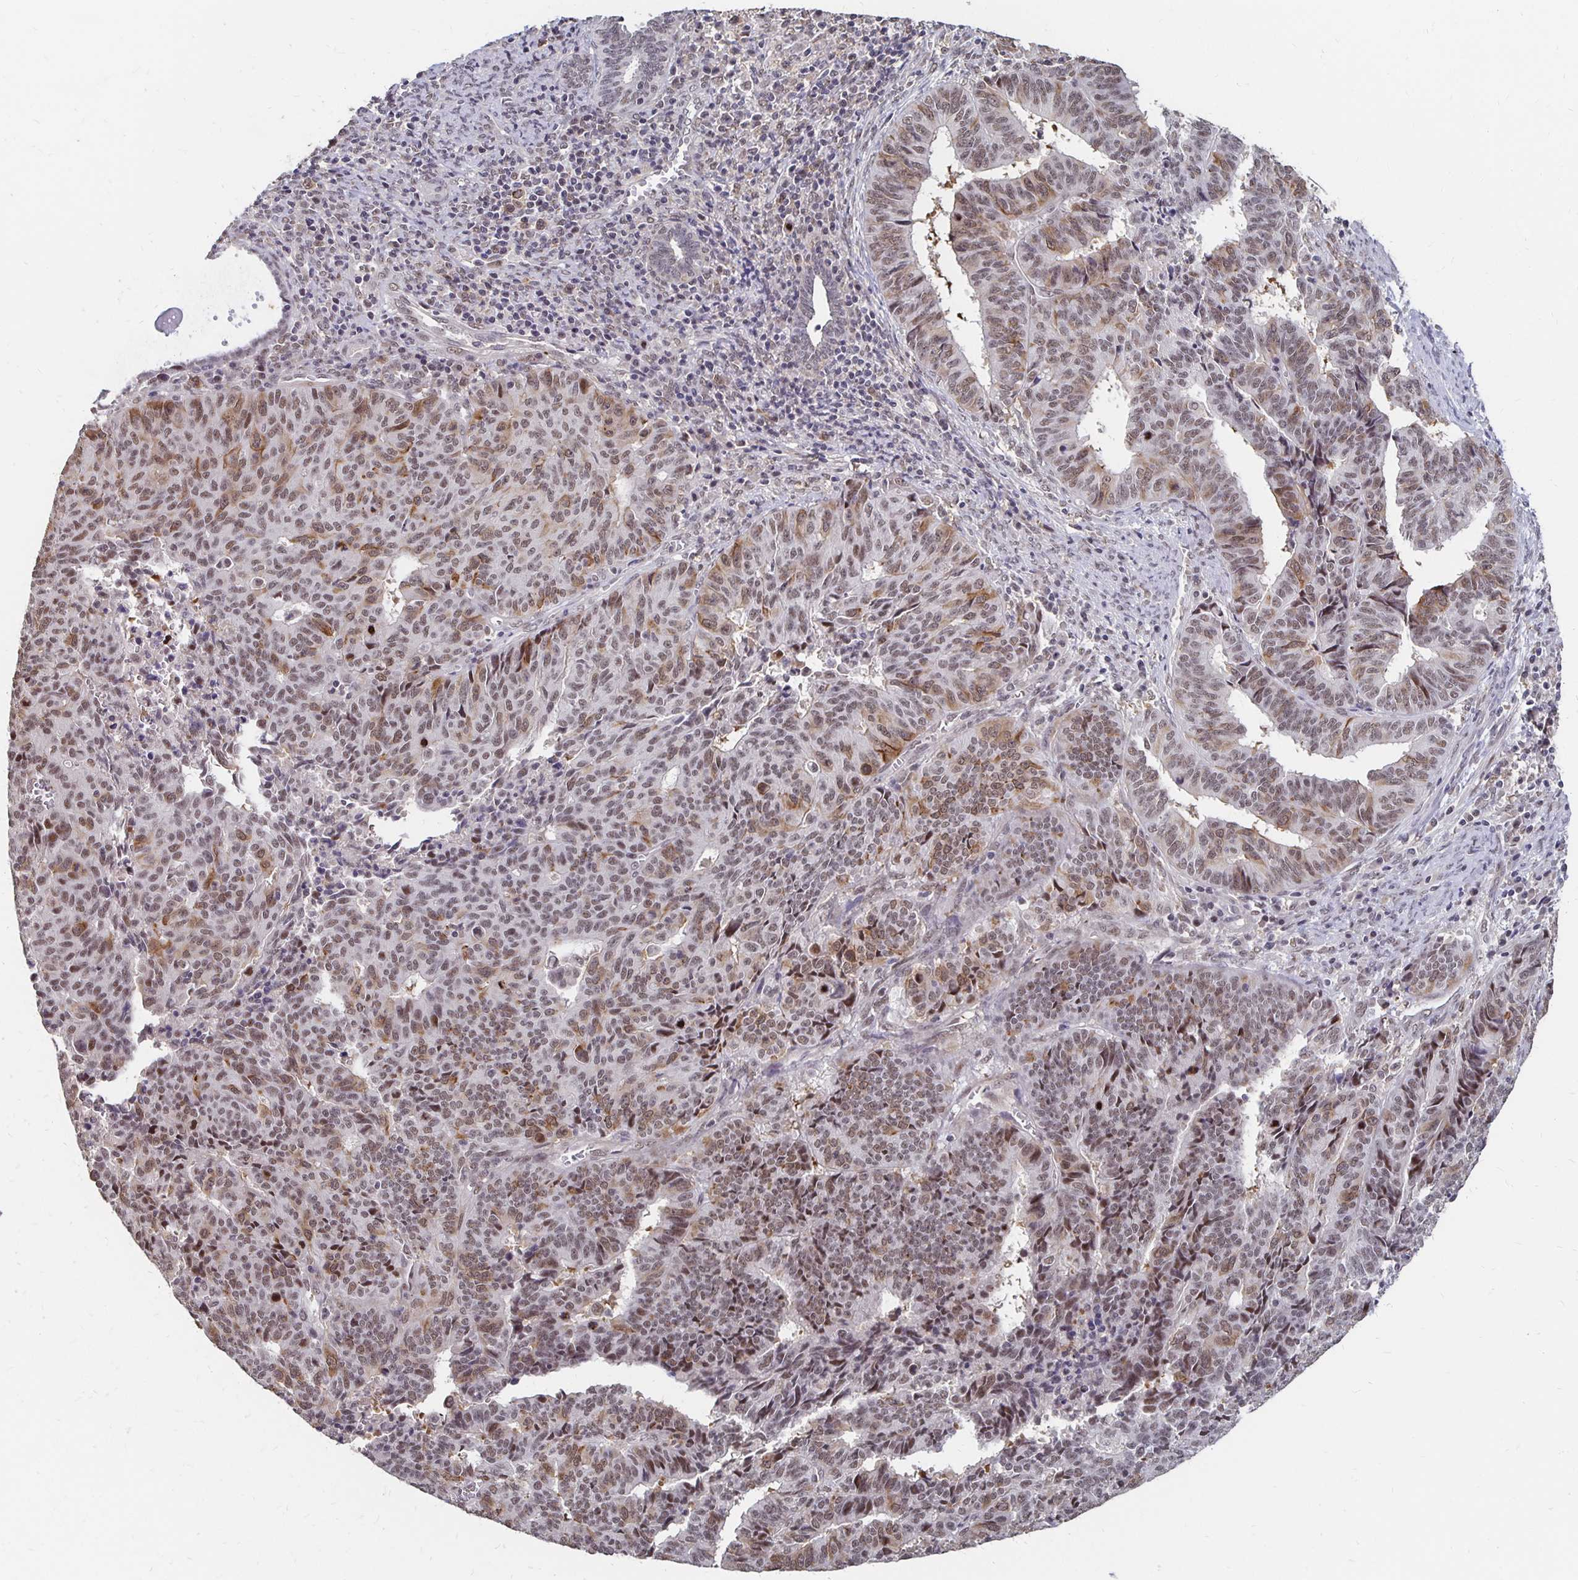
{"staining": {"intensity": "weak", "quantity": "25%-75%", "location": "cytoplasmic/membranous,nuclear"}, "tissue": "endometrial cancer", "cell_type": "Tumor cells", "image_type": "cancer", "snomed": [{"axis": "morphology", "description": "Adenocarcinoma, NOS"}, {"axis": "topography", "description": "Endometrium"}], "caption": "DAB (3,3'-diaminobenzidine) immunohistochemical staining of human adenocarcinoma (endometrial) reveals weak cytoplasmic/membranous and nuclear protein positivity in about 25%-75% of tumor cells.", "gene": "CLASRP", "patient": {"sex": "female", "age": 65}}